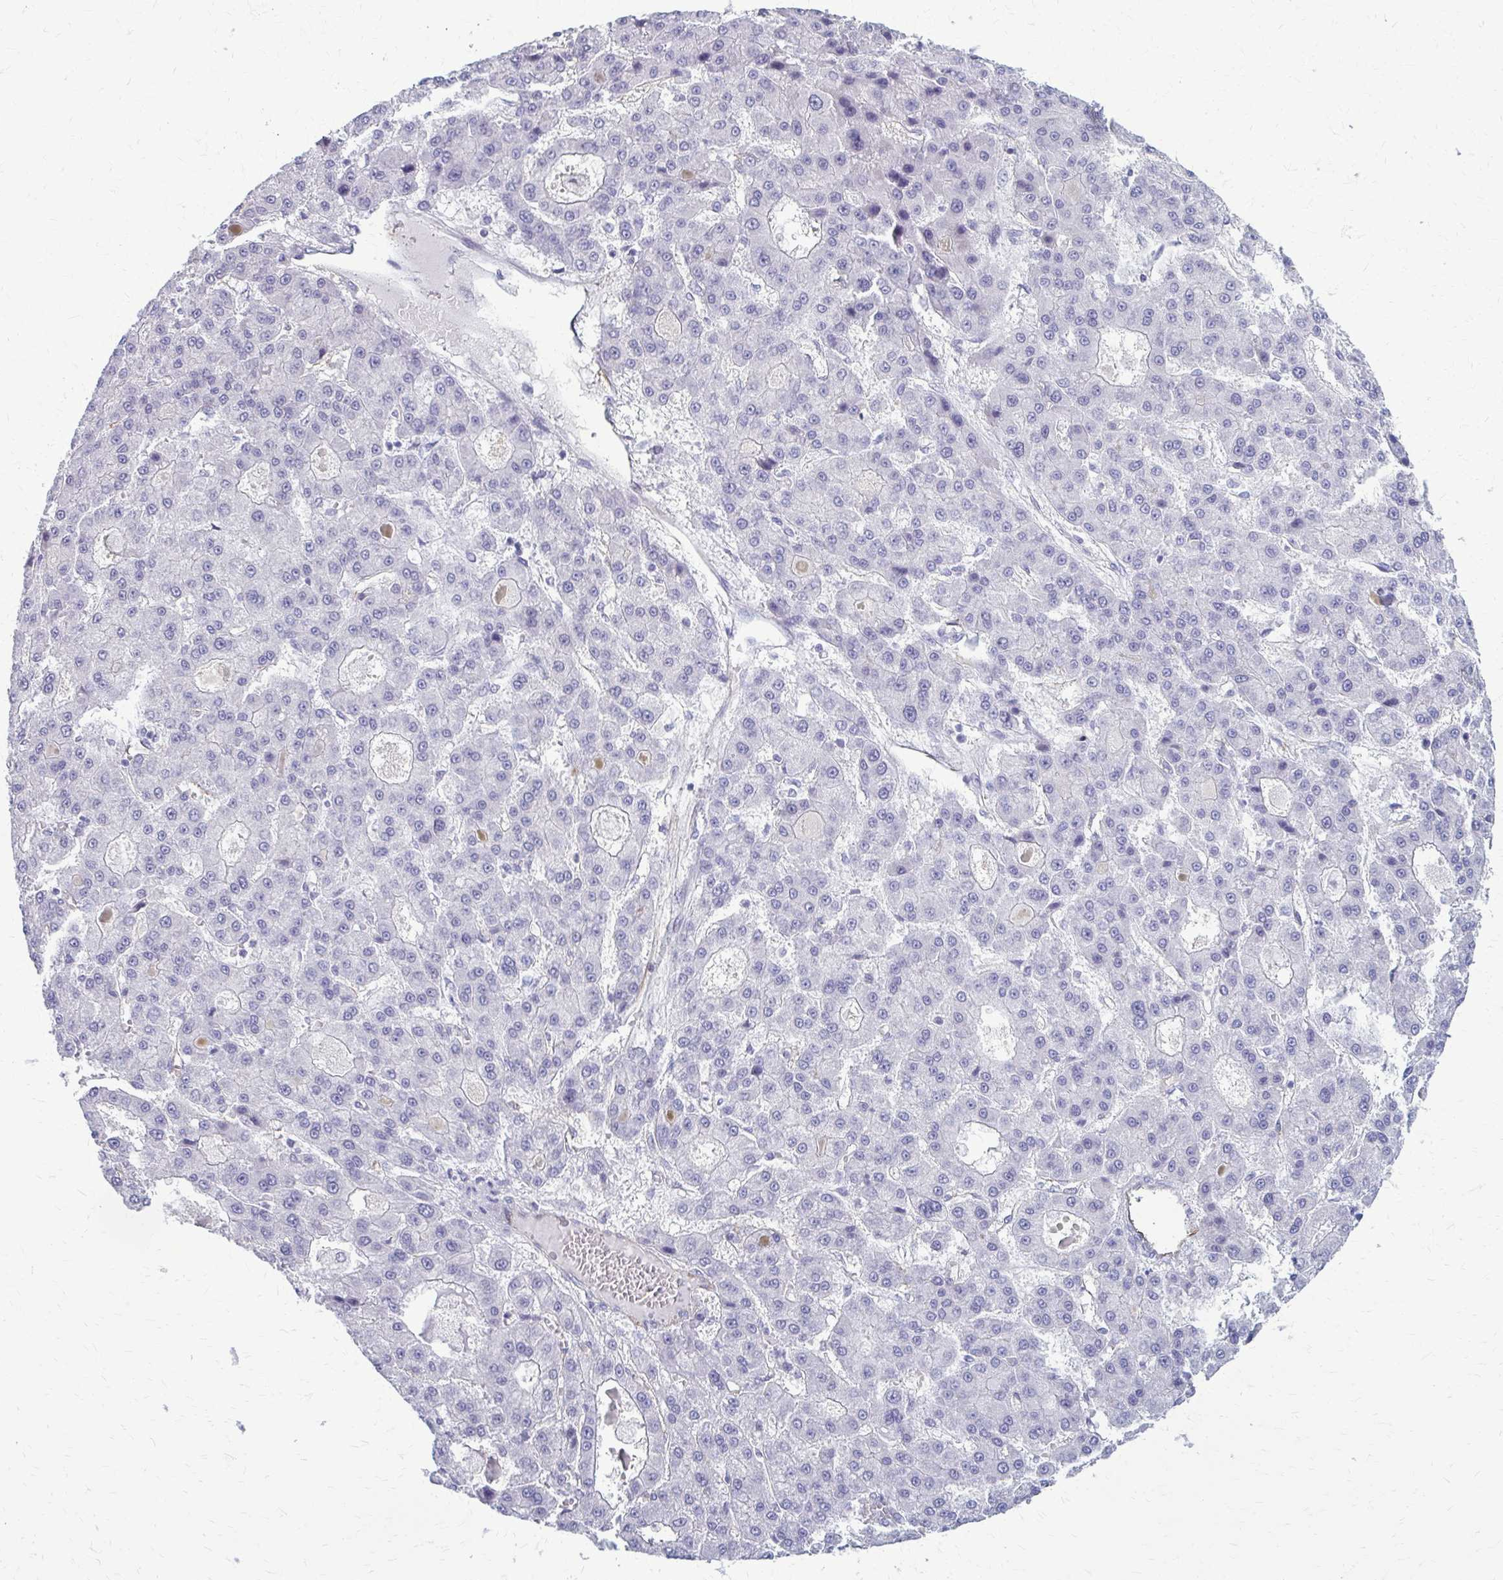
{"staining": {"intensity": "negative", "quantity": "none", "location": "none"}, "tissue": "liver cancer", "cell_type": "Tumor cells", "image_type": "cancer", "snomed": [{"axis": "morphology", "description": "Carcinoma, Hepatocellular, NOS"}, {"axis": "topography", "description": "Liver"}], "caption": "Immunohistochemistry photomicrograph of liver cancer (hepatocellular carcinoma) stained for a protein (brown), which reveals no expression in tumor cells.", "gene": "CASQ2", "patient": {"sex": "male", "age": 70}}